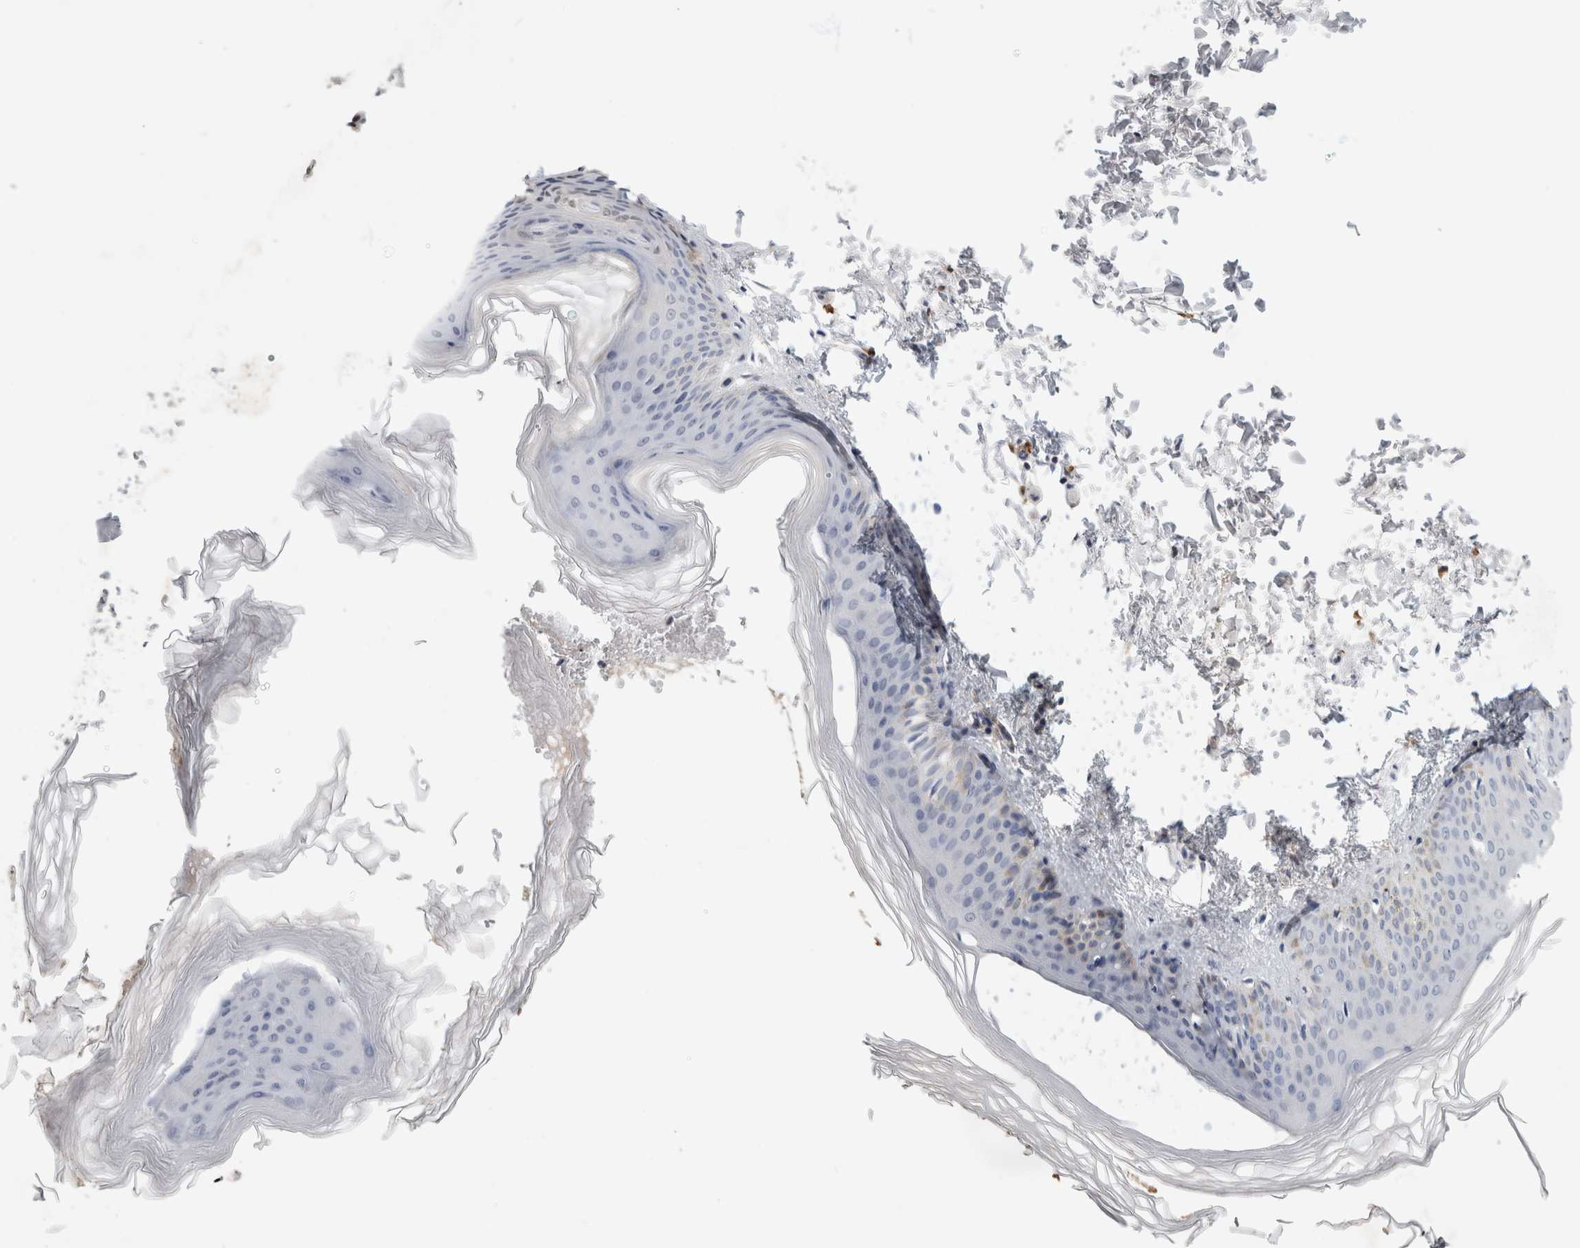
{"staining": {"intensity": "negative", "quantity": "none", "location": "none"}, "tissue": "skin", "cell_type": "Fibroblasts", "image_type": "normal", "snomed": [{"axis": "morphology", "description": "Normal tissue, NOS"}, {"axis": "topography", "description": "Skin"}], "caption": "IHC of normal human skin exhibits no staining in fibroblasts.", "gene": "PGM1", "patient": {"sex": "female", "age": 27}}